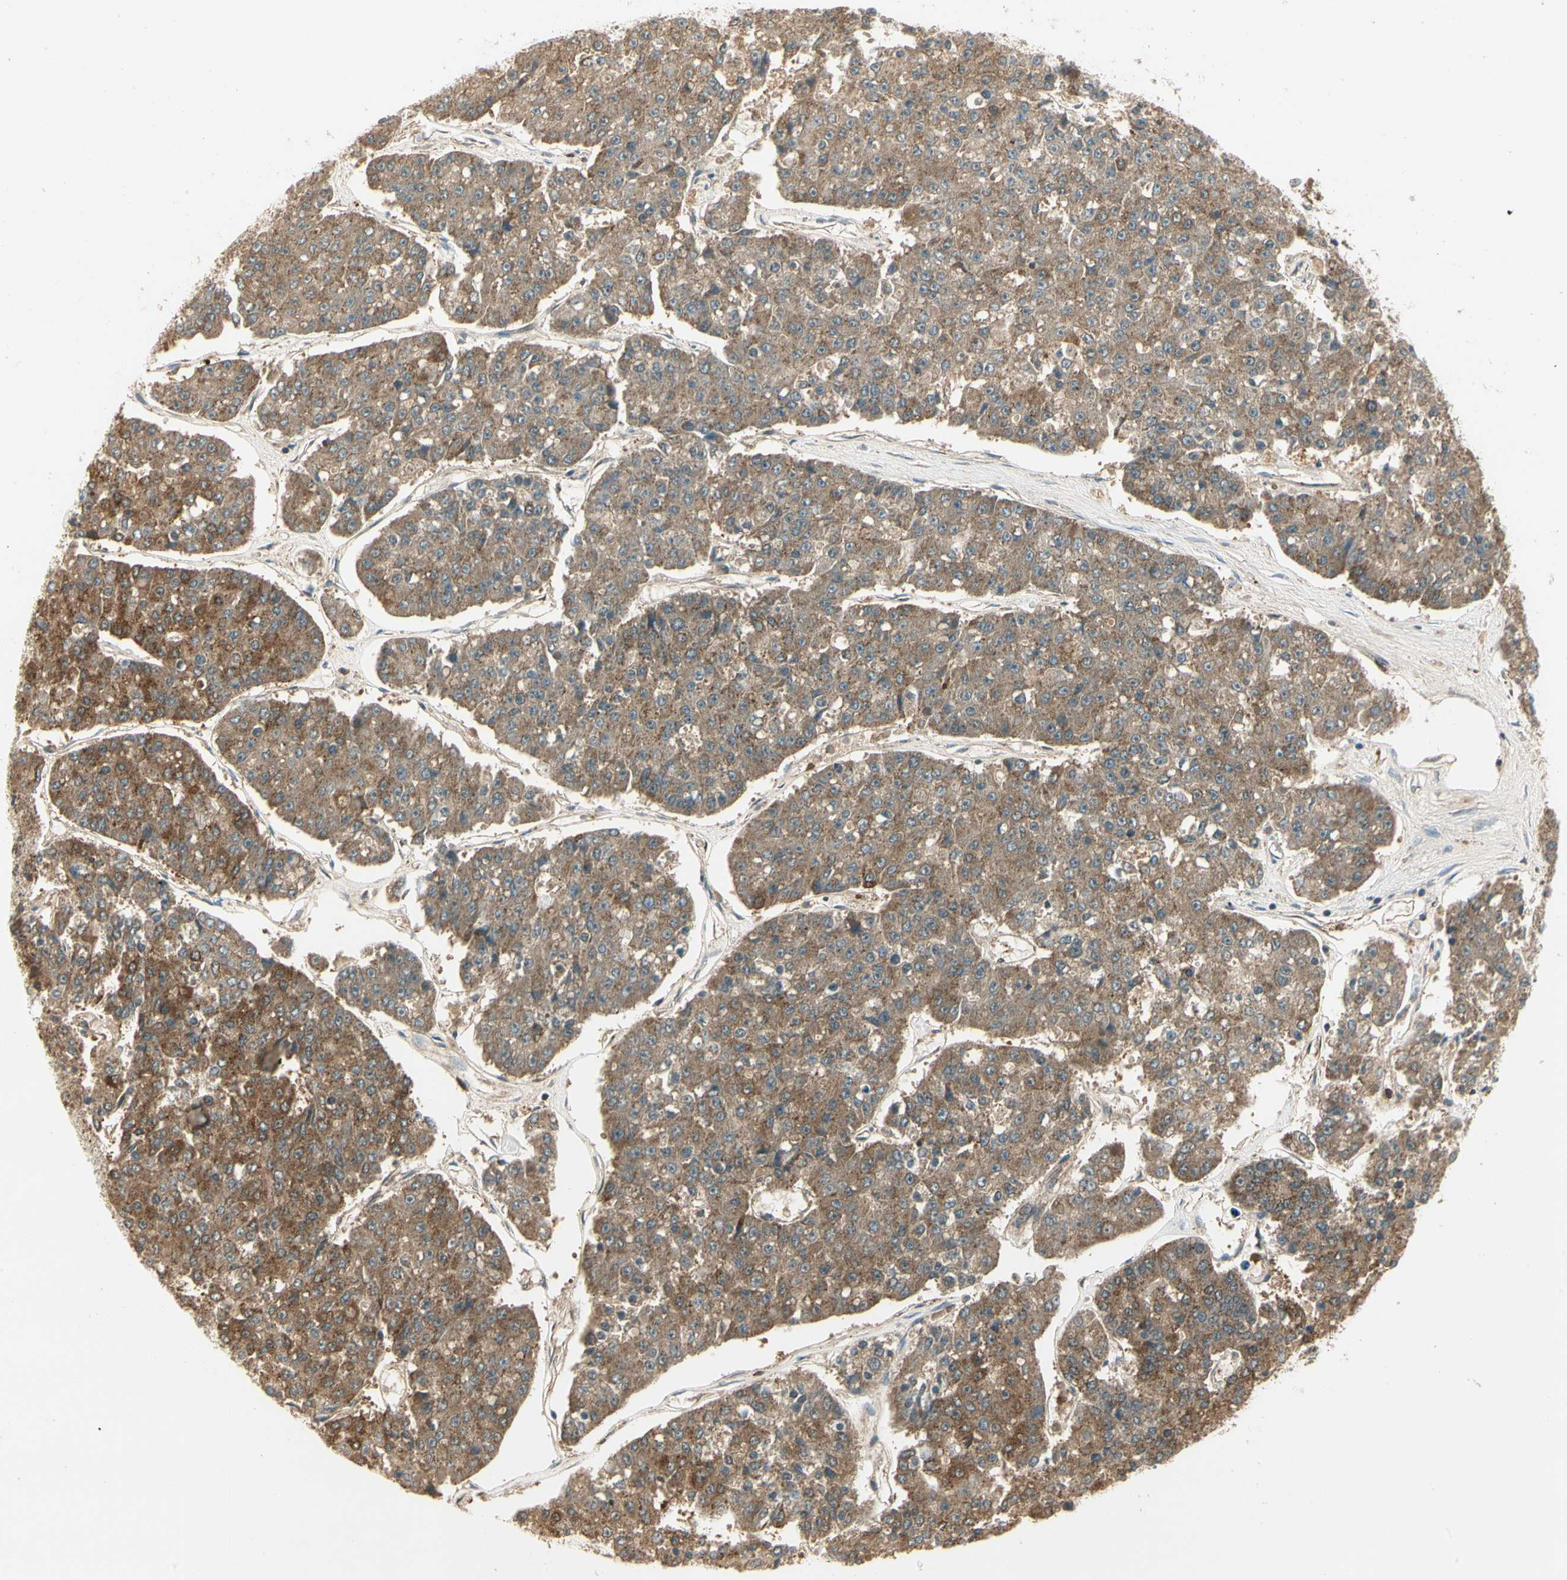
{"staining": {"intensity": "moderate", "quantity": ">75%", "location": "cytoplasmic/membranous"}, "tissue": "pancreatic cancer", "cell_type": "Tumor cells", "image_type": "cancer", "snomed": [{"axis": "morphology", "description": "Adenocarcinoma, NOS"}, {"axis": "topography", "description": "Pancreas"}], "caption": "Pancreatic cancer stained with immunohistochemistry (IHC) demonstrates moderate cytoplasmic/membranous staining in about >75% of tumor cells. Immunohistochemistry stains the protein of interest in brown and the nuclei are stained blue.", "gene": "LTA4H", "patient": {"sex": "male", "age": 50}}